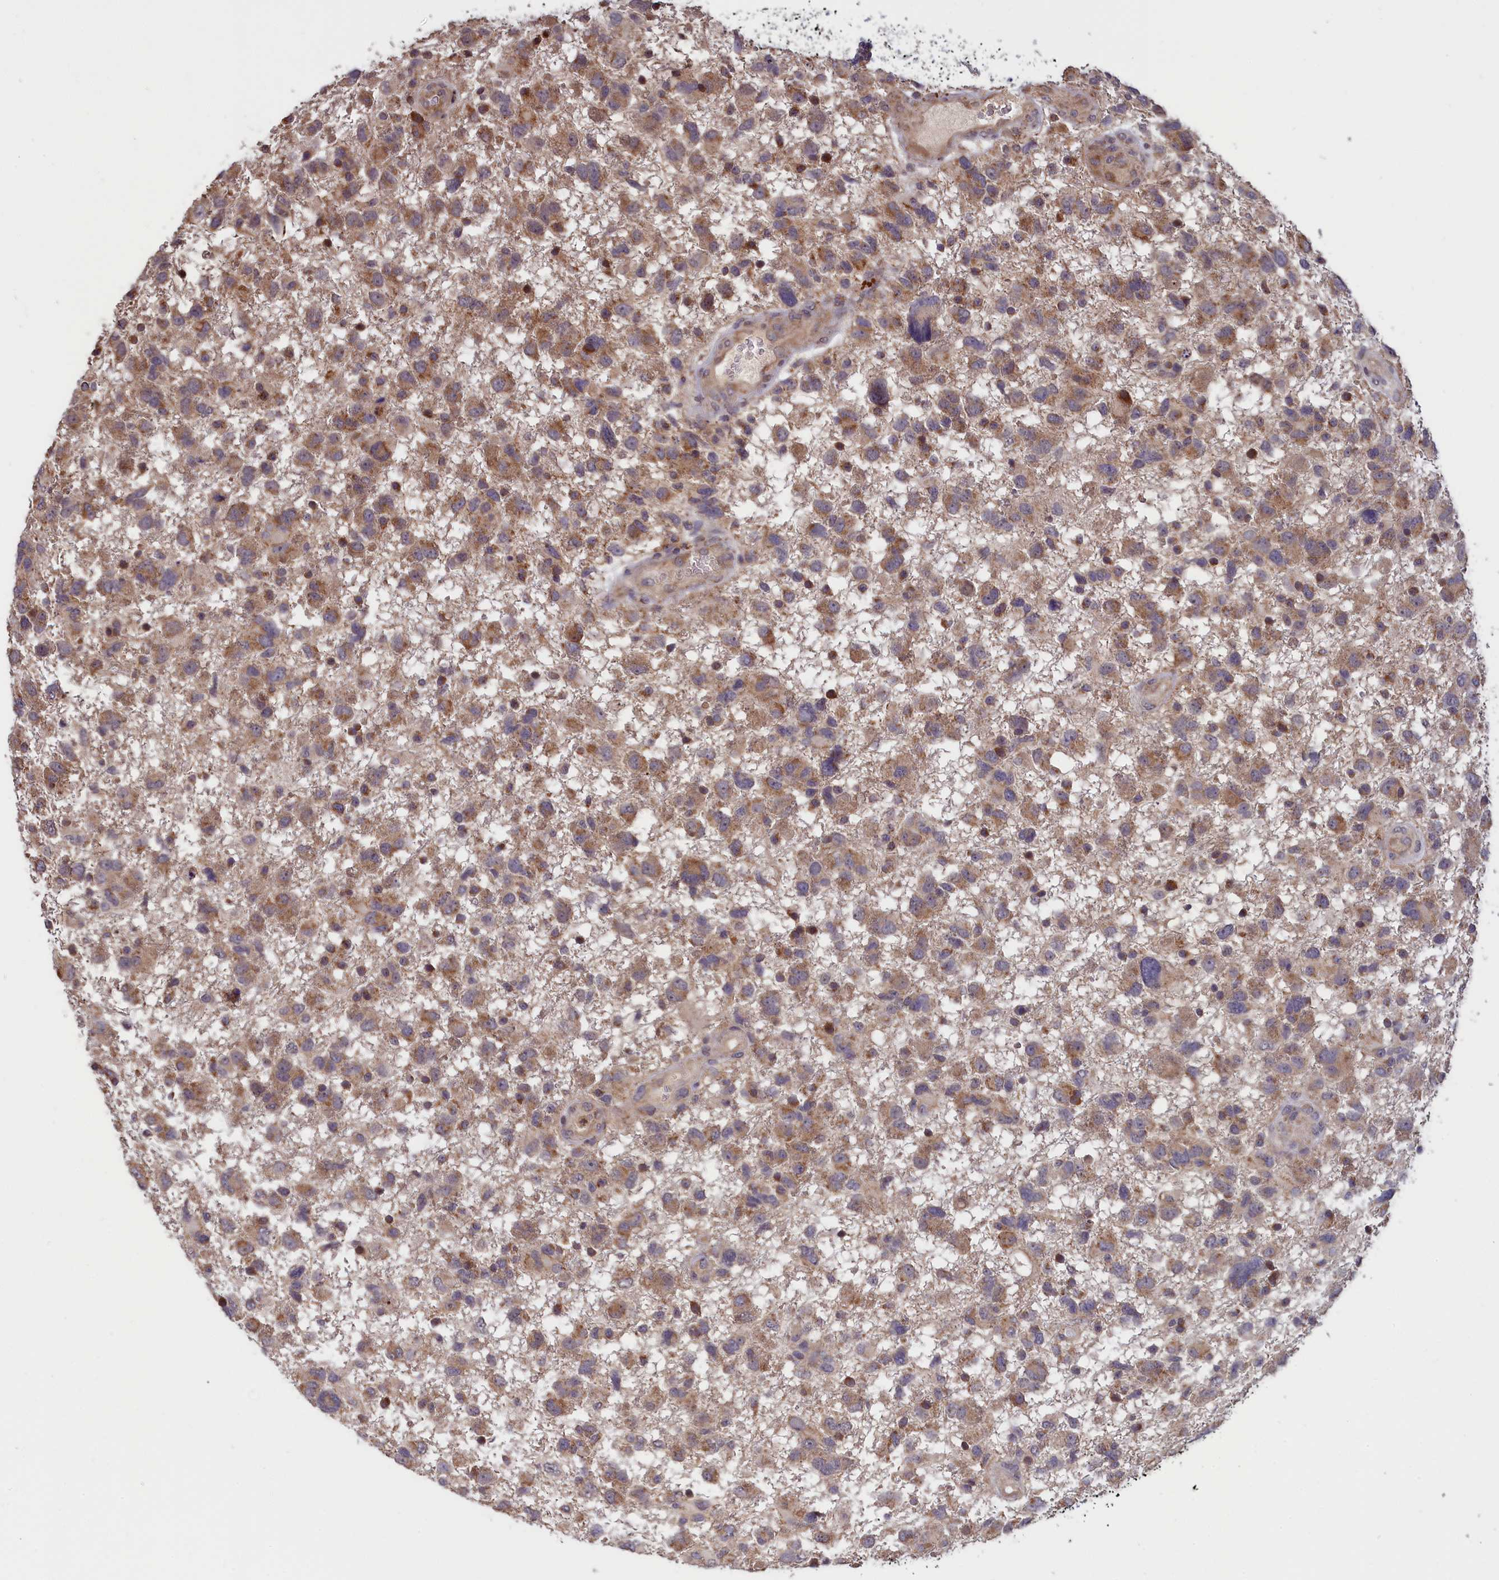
{"staining": {"intensity": "moderate", "quantity": ">75%", "location": "cytoplasmic/membranous"}, "tissue": "glioma", "cell_type": "Tumor cells", "image_type": "cancer", "snomed": [{"axis": "morphology", "description": "Glioma, malignant, High grade"}, {"axis": "topography", "description": "Brain"}], "caption": "This histopathology image displays immunohistochemistry staining of human glioma, with medium moderate cytoplasmic/membranous expression in approximately >75% of tumor cells.", "gene": "EPB41L4B", "patient": {"sex": "male", "age": 61}}